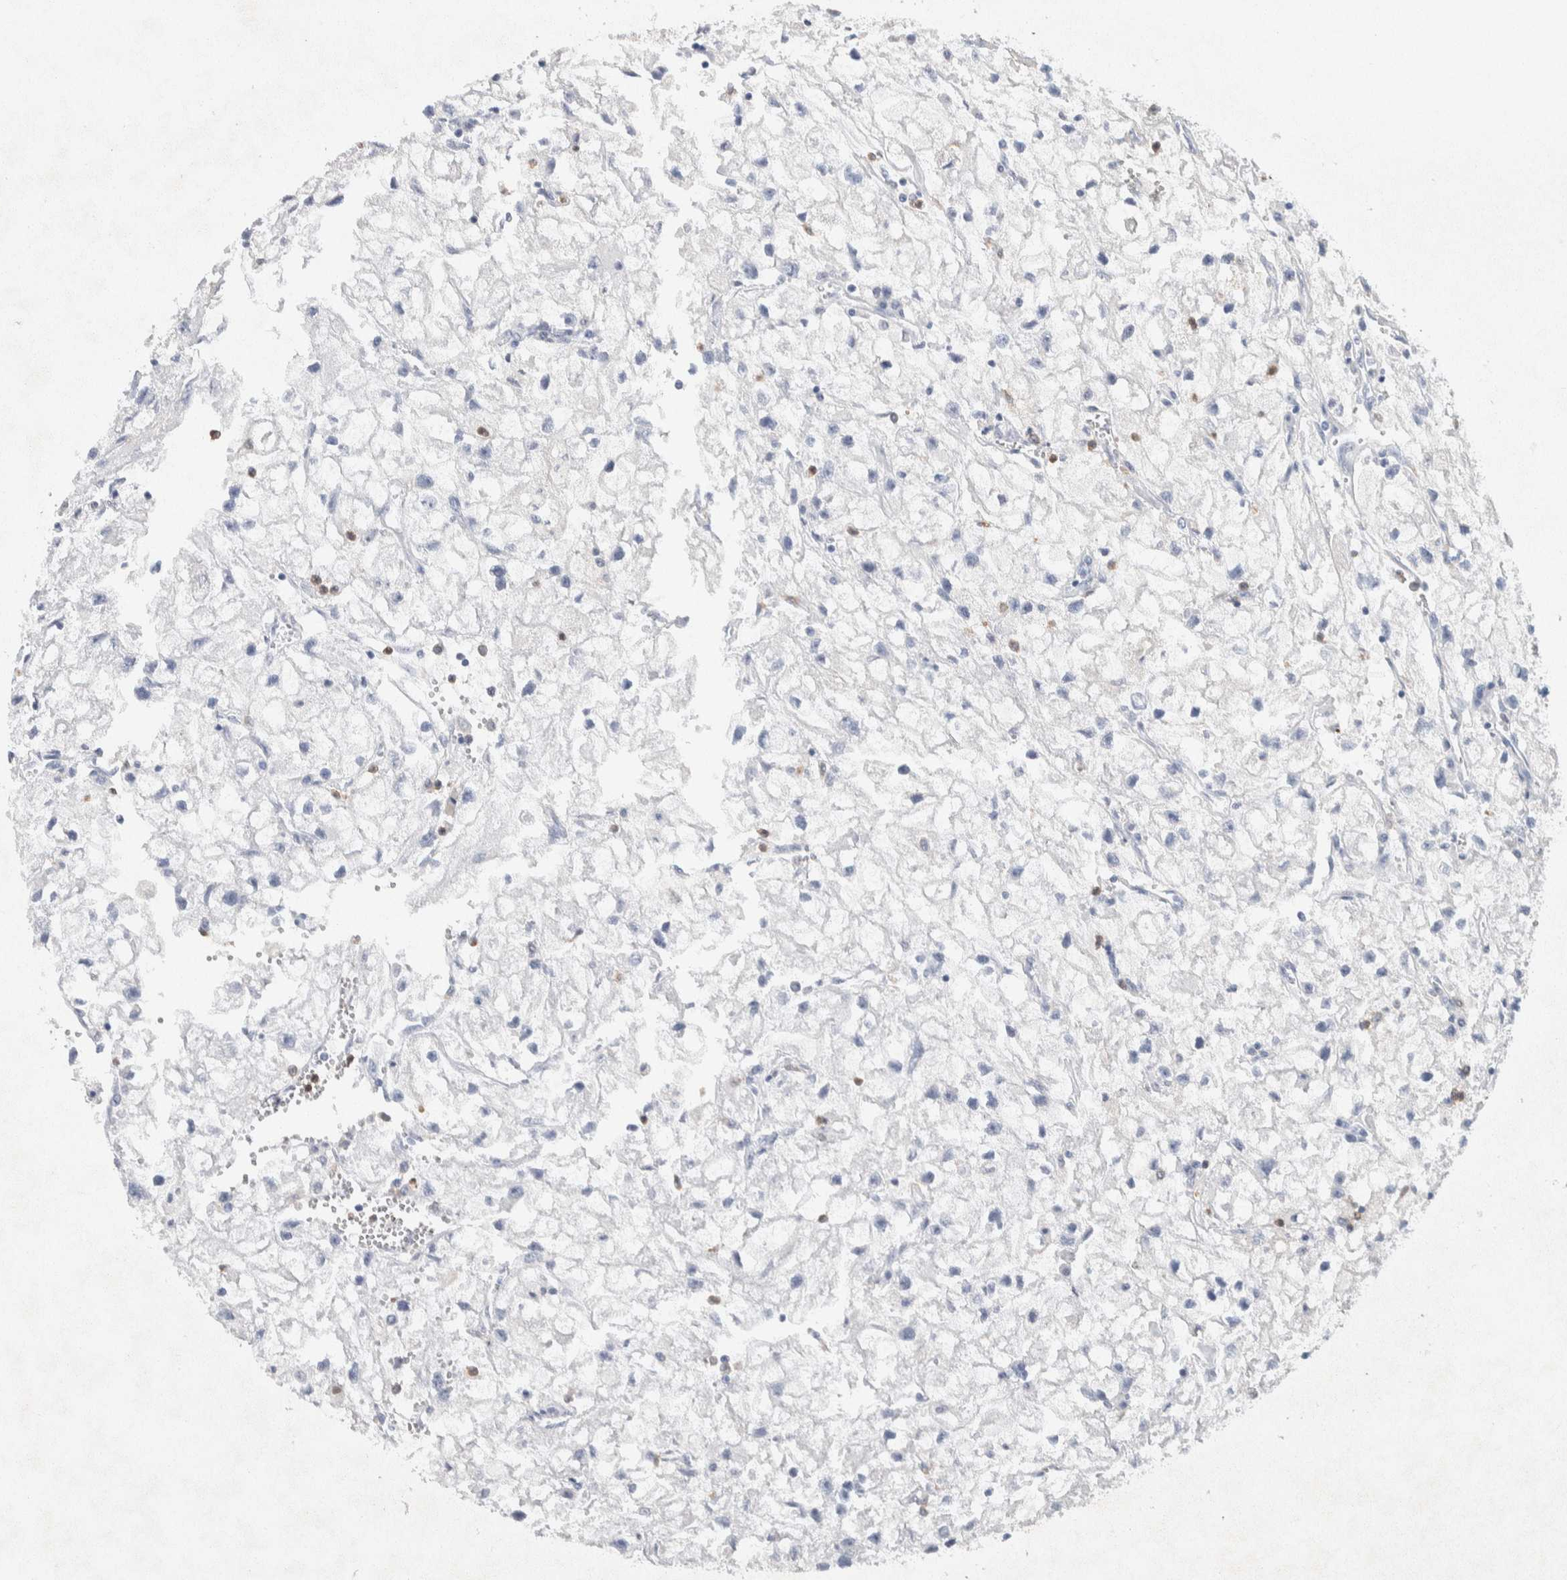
{"staining": {"intensity": "negative", "quantity": "none", "location": "none"}, "tissue": "renal cancer", "cell_type": "Tumor cells", "image_type": "cancer", "snomed": [{"axis": "morphology", "description": "Adenocarcinoma, NOS"}, {"axis": "topography", "description": "Kidney"}], "caption": "This is an immunohistochemistry (IHC) photomicrograph of human renal cancer. There is no expression in tumor cells.", "gene": "NCF2", "patient": {"sex": "female", "age": 70}}